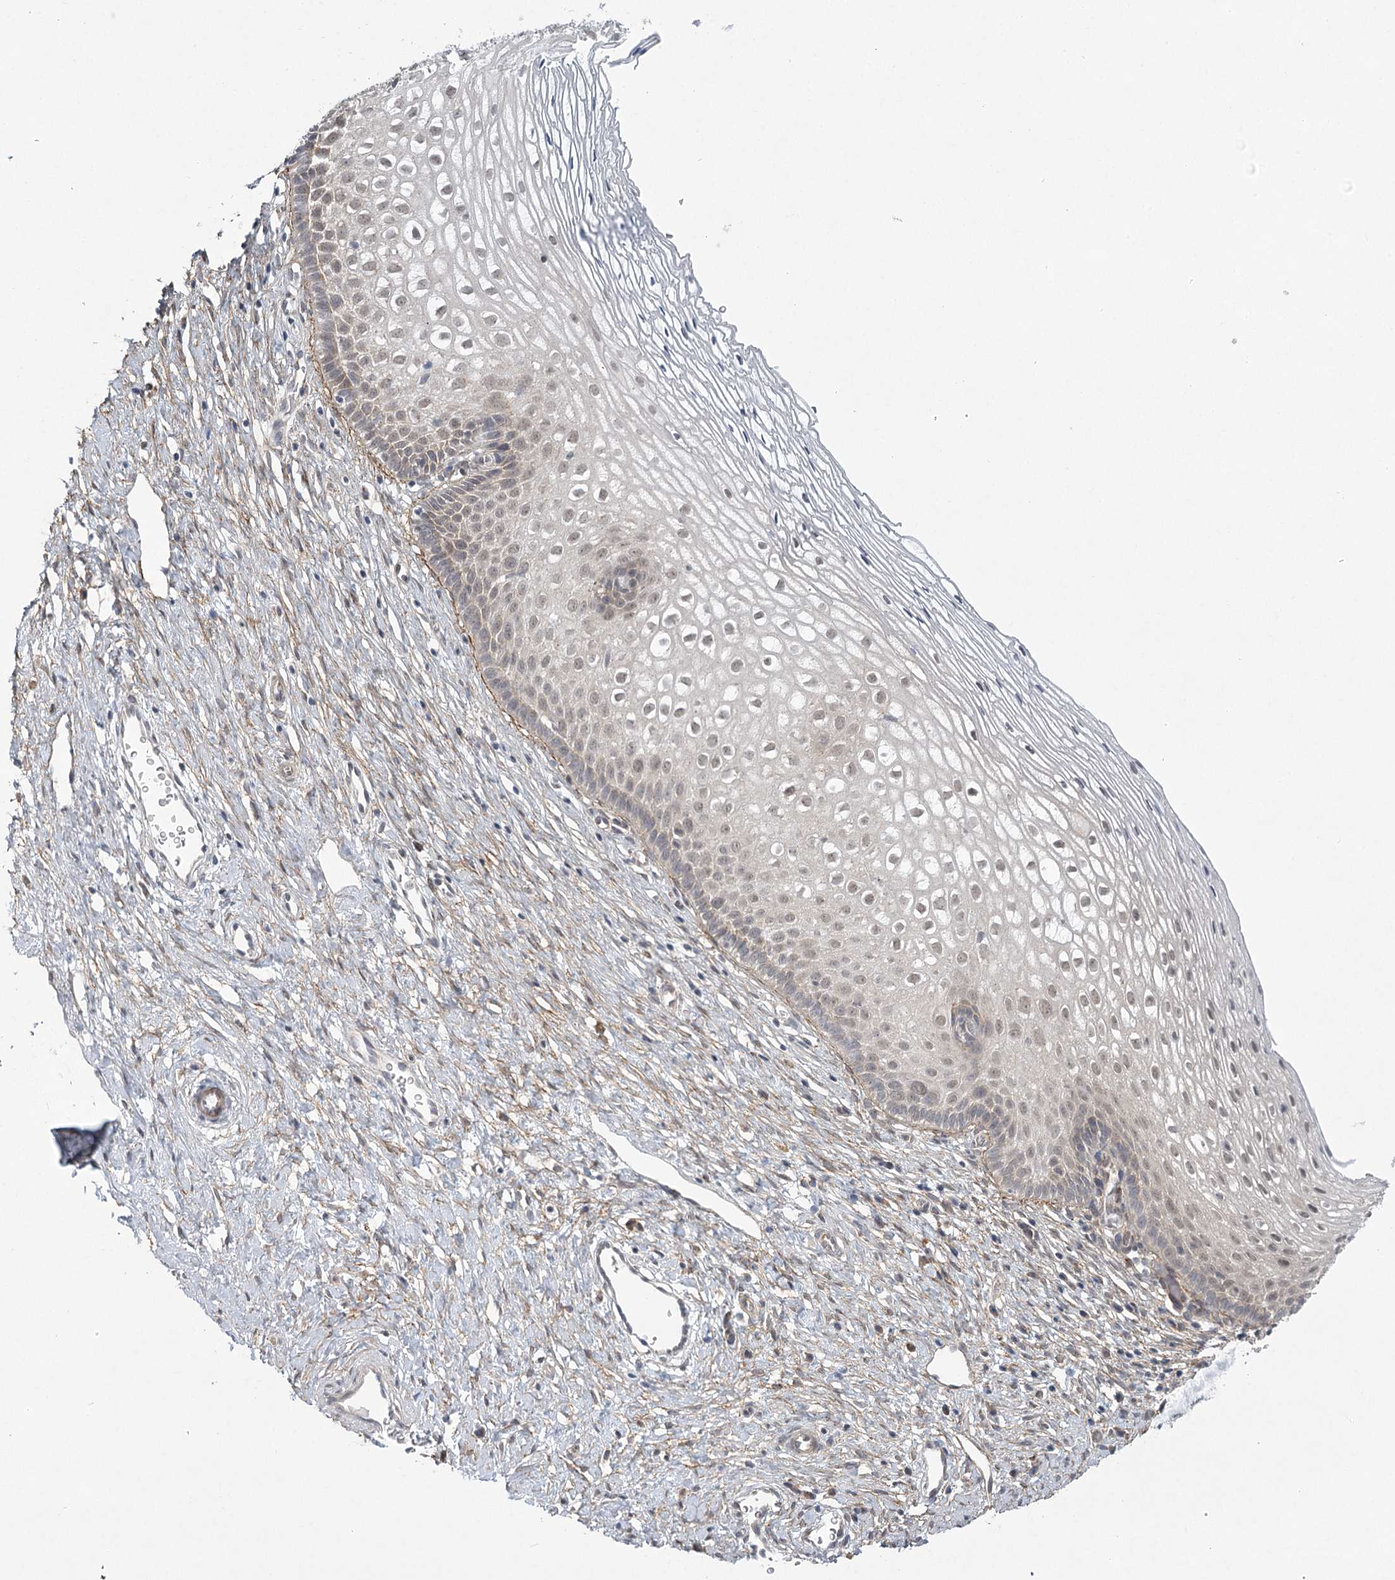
{"staining": {"intensity": "negative", "quantity": "none", "location": "none"}, "tissue": "cervix", "cell_type": "Glandular cells", "image_type": "normal", "snomed": [{"axis": "morphology", "description": "Normal tissue, NOS"}, {"axis": "topography", "description": "Cervix"}], "caption": "This is an immunohistochemistry (IHC) image of unremarkable cervix. There is no staining in glandular cells.", "gene": "MED28", "patient": {"sex": "female", "age": 27}}